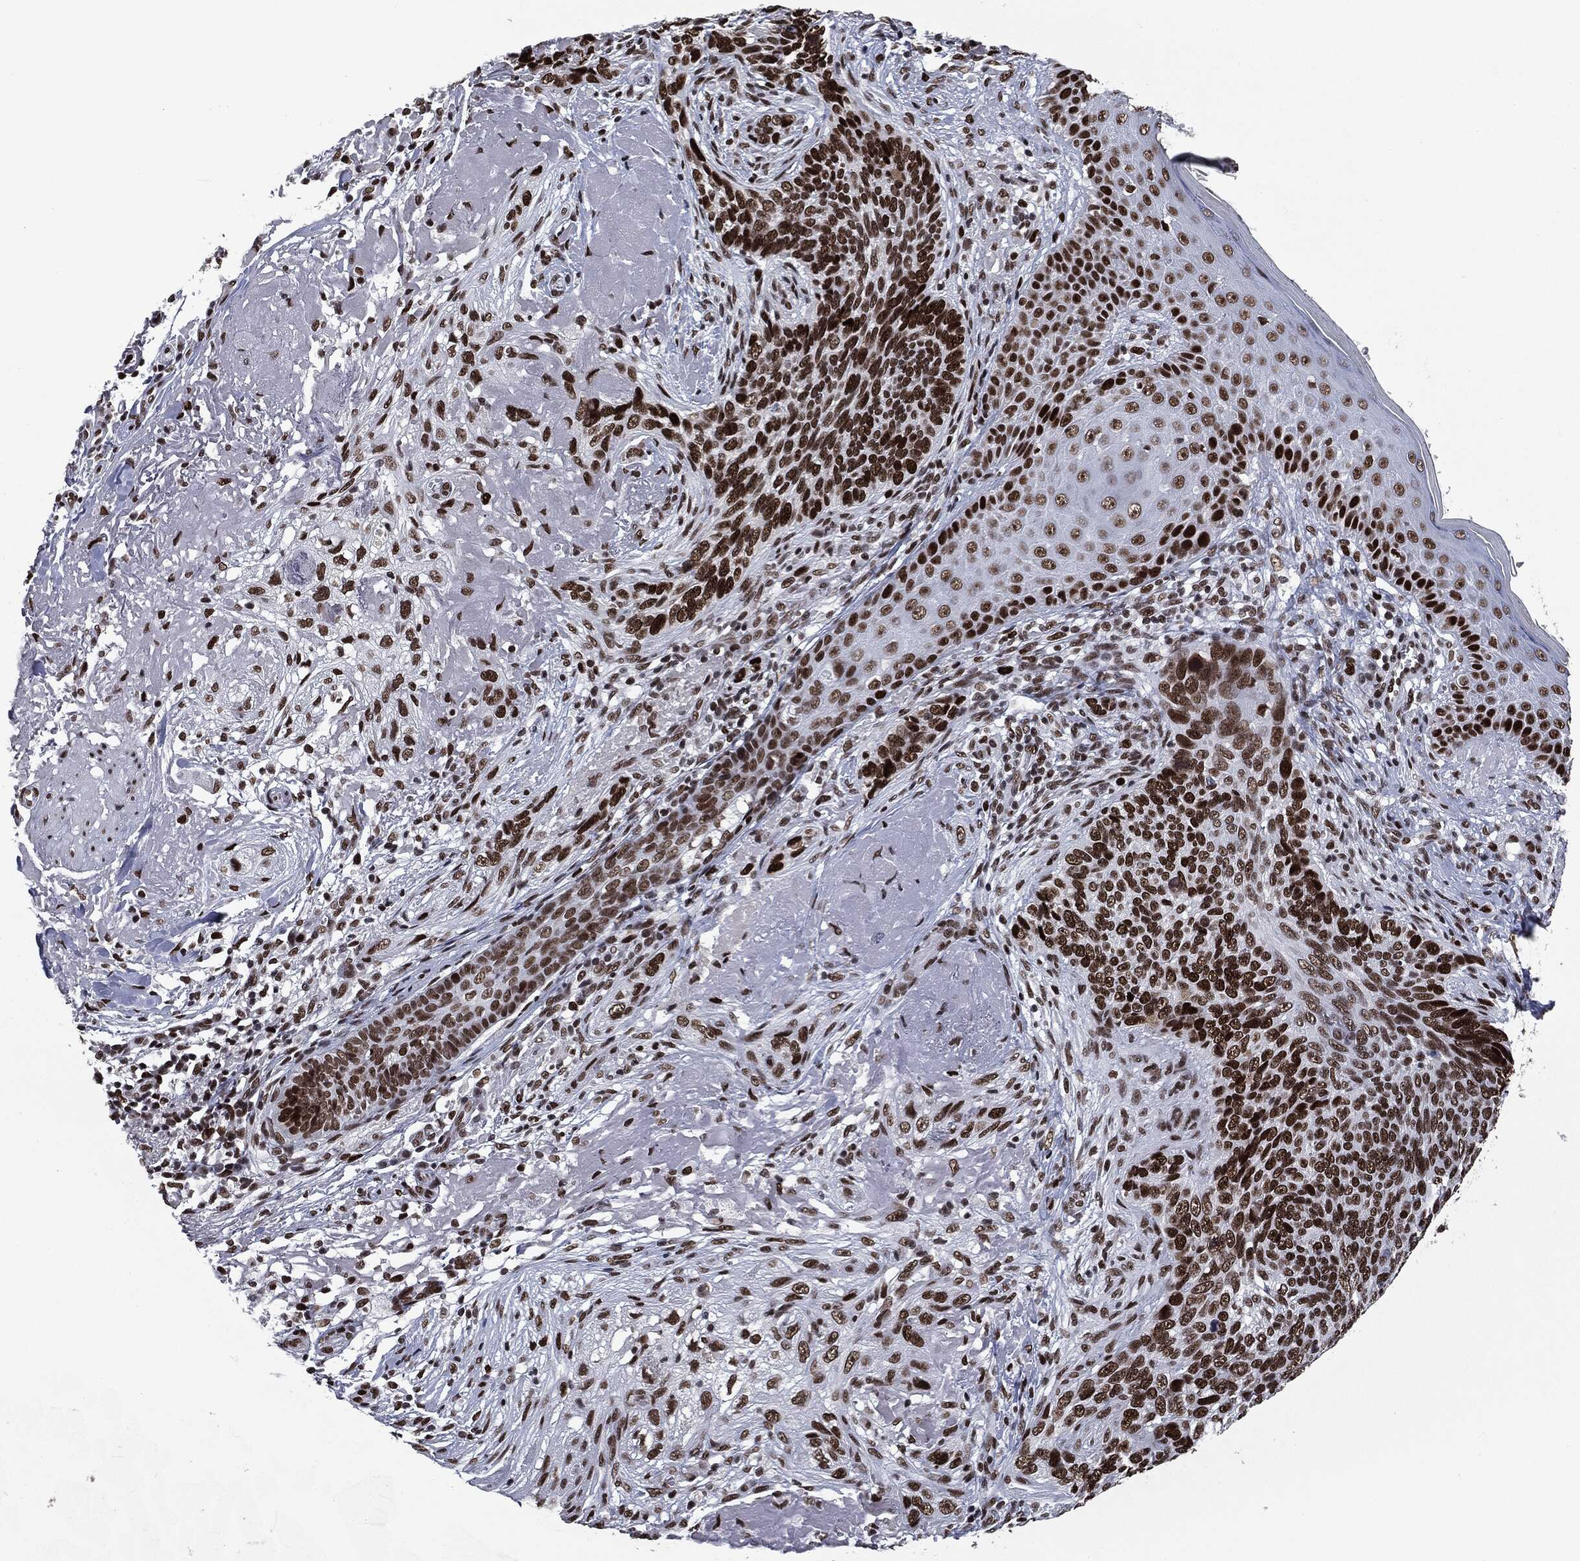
{"staining": {"intensity": "strong", "quantity": ">75%", "location": "nuclear"}, "tissue": "skin cancer", "cell_type": "Tumor cells", "image_type": "cancer", "snomed": [{"axis": "morphology", "description": "Basal cell carcinoma"}, {"axis": "topography", "description": "Skin"}], "caption": "Brown immunohistochemical staining in basal cell carcinoma (skin) exhibits strong nuclear positivity in approximately >75% of tumor cells.", "gene": "MSH2", "patient": {"sex": "male", "age": 91}}